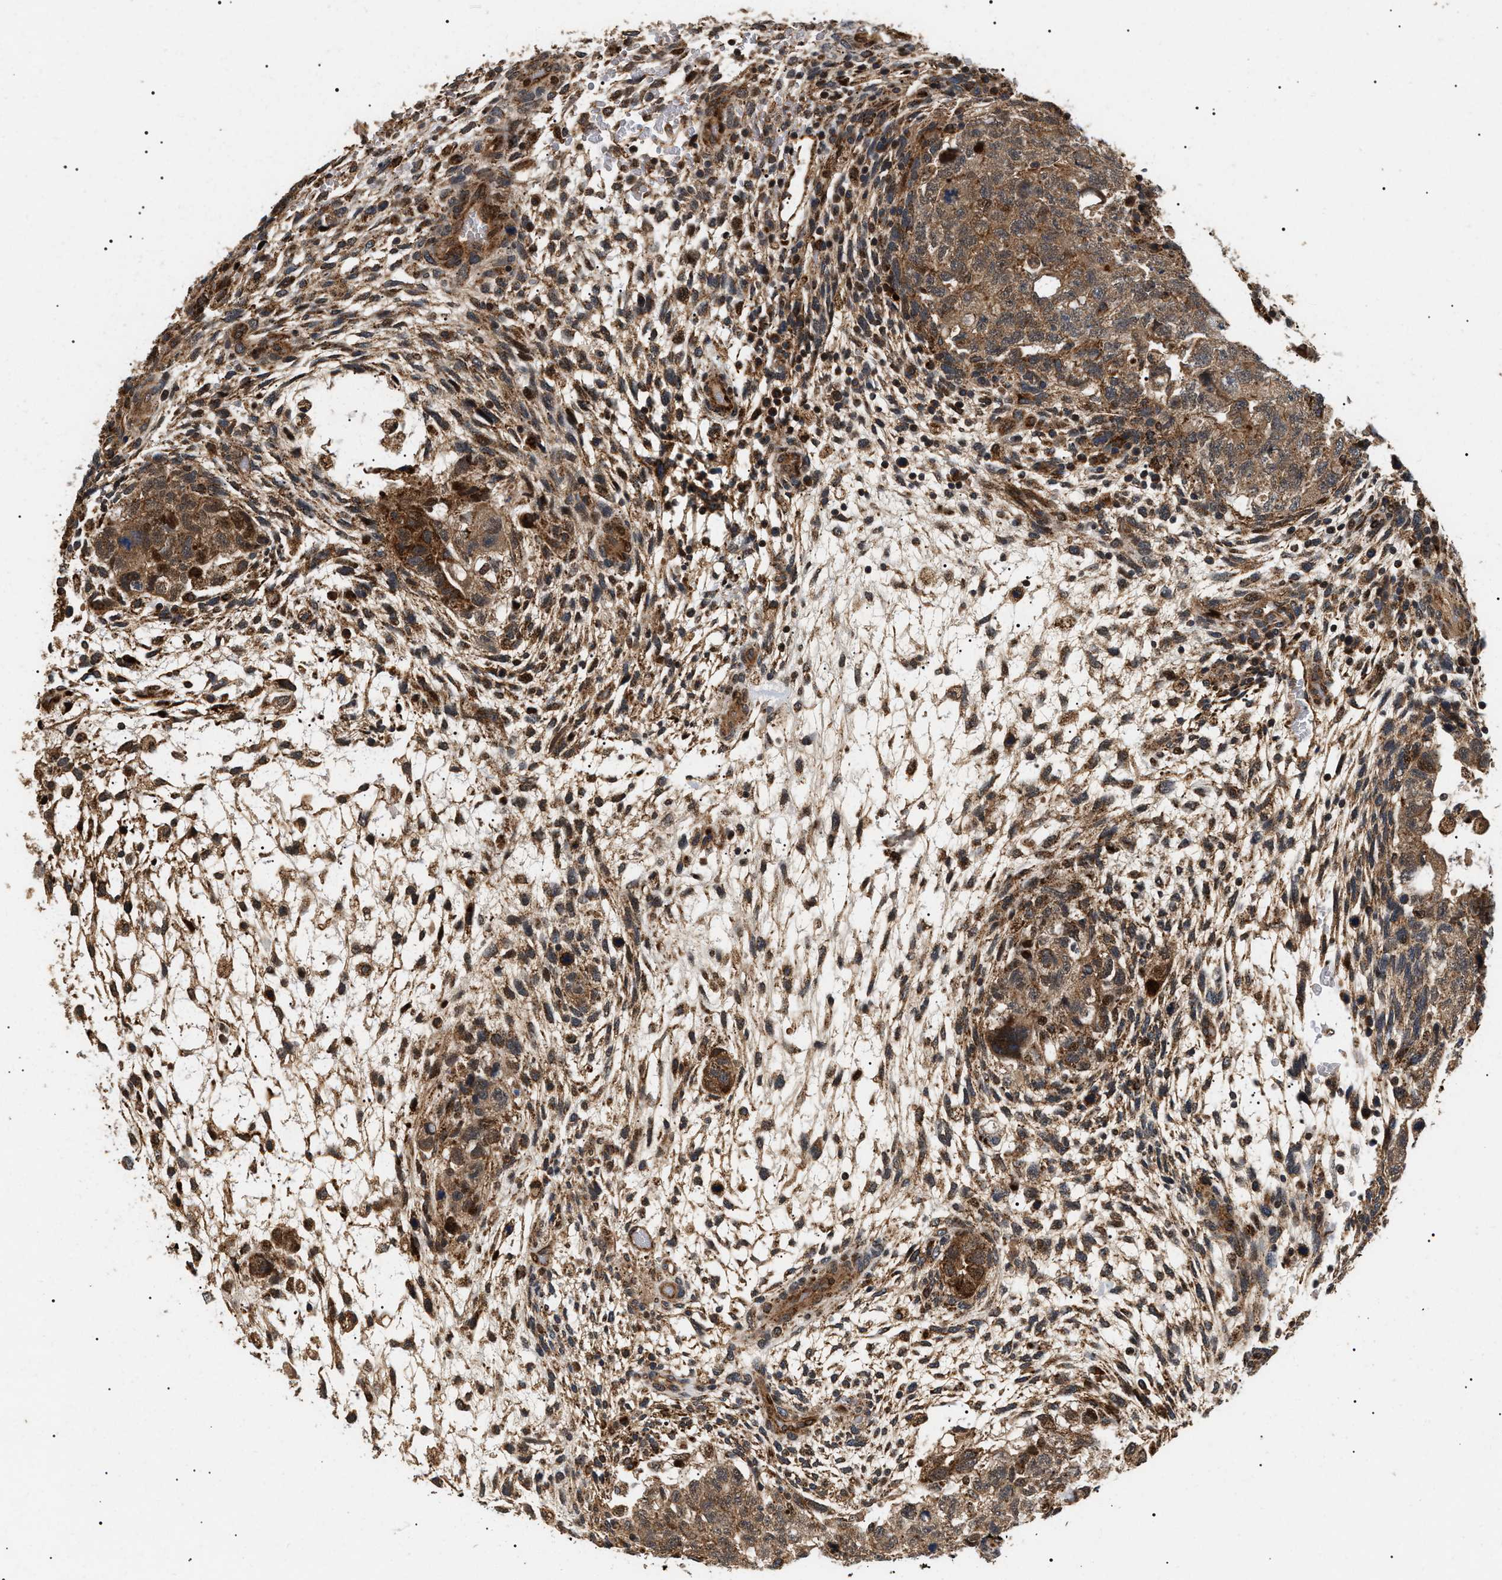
{"staining": {"intensity": "moderate", "quantity": ">75%", "location": "cytoplasmic/membranous,nuclear"}, "tissue": "testis cancer", "cell_type": "Tumor cells", "image_type": "cancer", "snomed": [{"axis": "morphology", "description": "Carcinoma, Embryonal, NOS"}, {"axis": "topography", "description": "Testis"}], "caption": "DAB (3,3'-diaminobenzidine) immunohistochemical staining of testis cancer (embryonal carcinoma) shows moderate cytoplasmic/membranous and nuclear protein staining in approximately >75% of tumor cells.", "gene": "ZBTB26", "patient": {"sex": "male", "age": 36}}